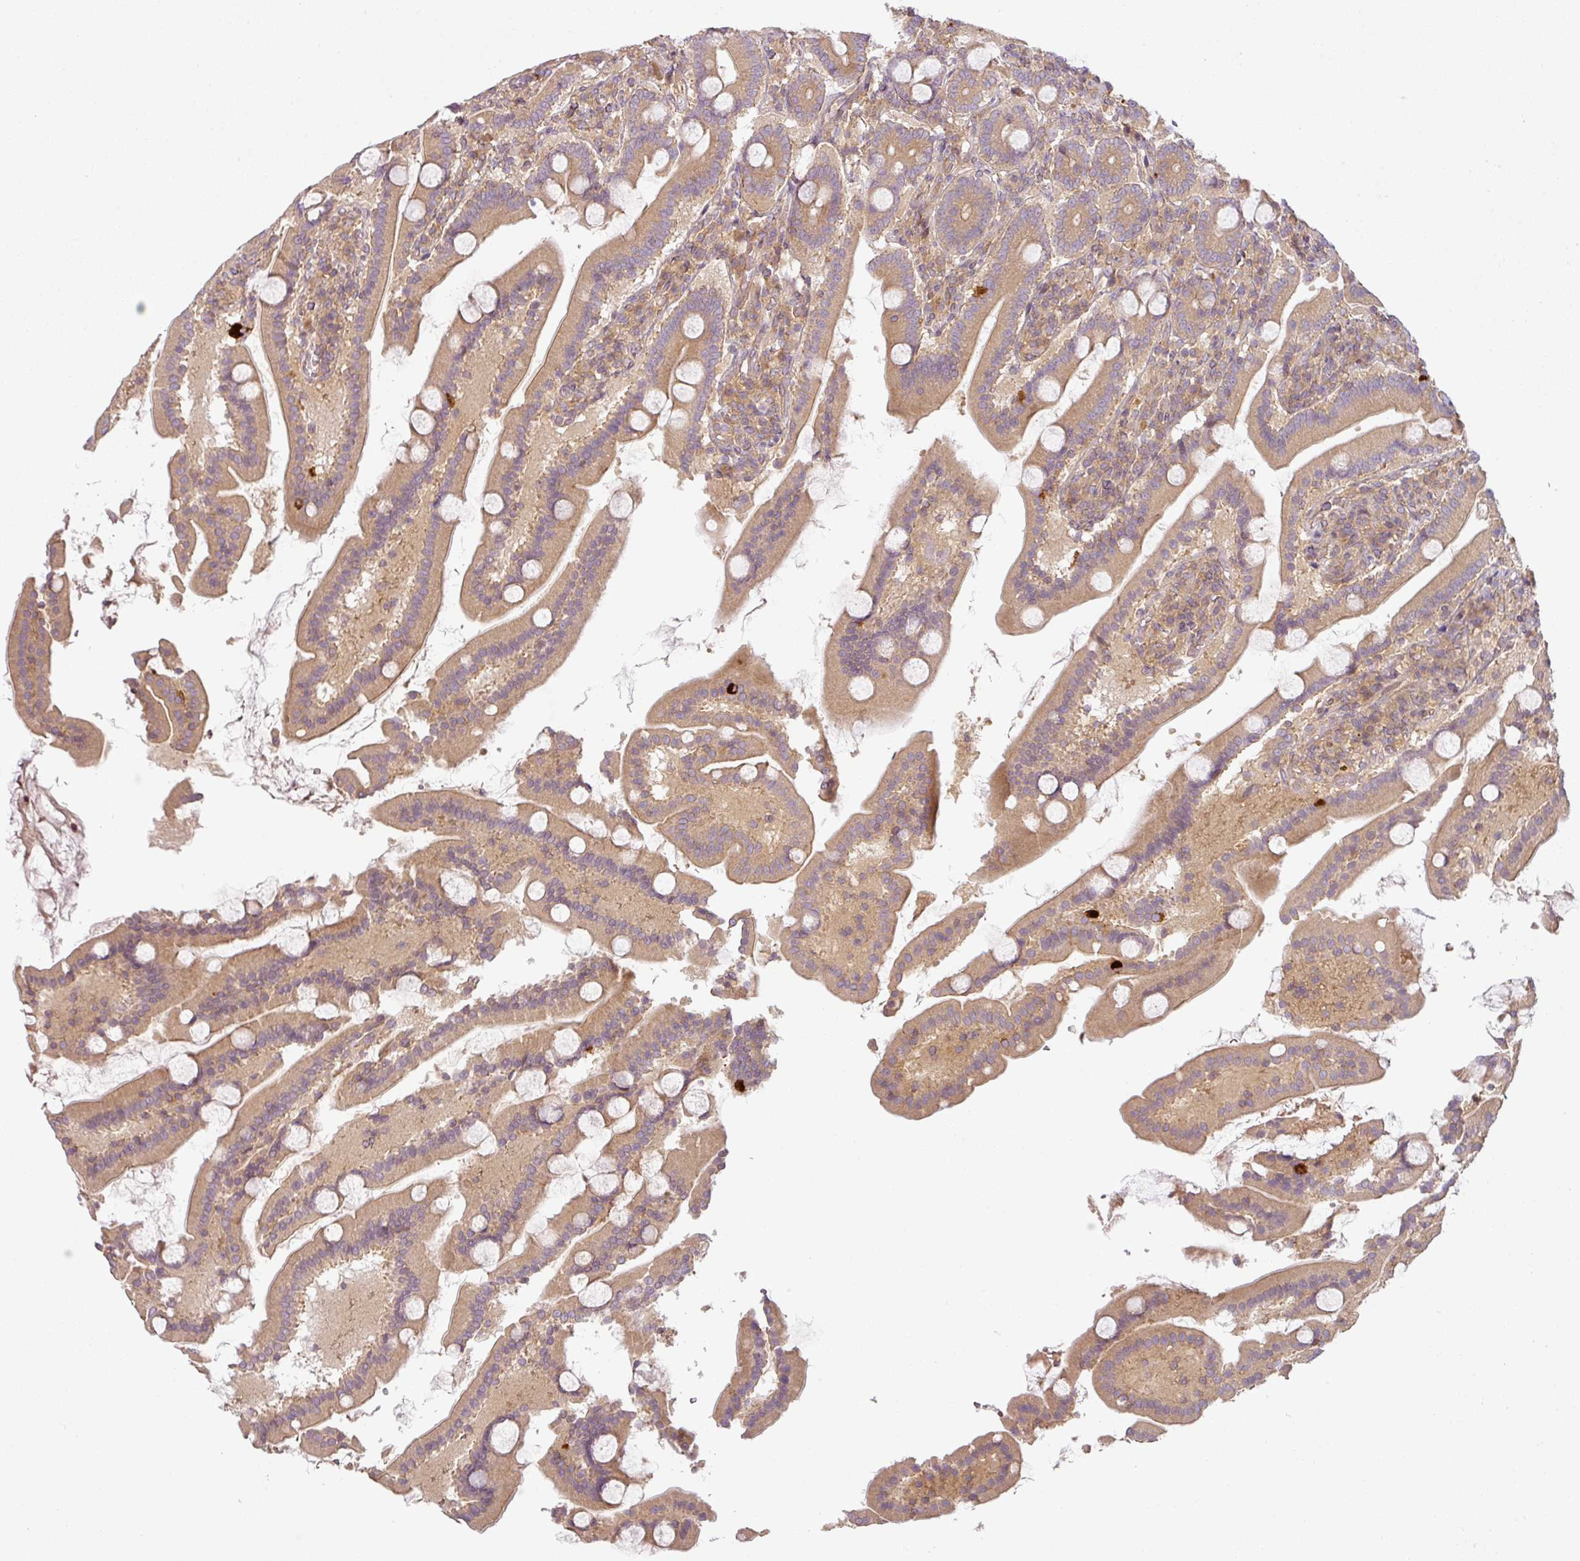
{"staining": {"intensity": "moderate", "quantity": ">75%", "location": "cytoplasmic/membranous"}, "tissue": "duodenum", "cell_type": "Glandular cells", "image_type": "normal", "snomed": [{"axis": "morphology", "description": "Normal tissue, NOS"}, {"axis": "topography", "description": "Duodenum"}], "caption": "A high-resolution histopathology image shows immunohistochemistry staining of unremarkable duodenum, which displays moderate cytoplasmic/membranous positivity in approximately >75% of glandular cells. (DAB (3,3'-diaminobenzidine) IHC with brightfield microscopy, high magnification).", "gene": "RNF31", "patient": {"sex": "male", "age": 55}}